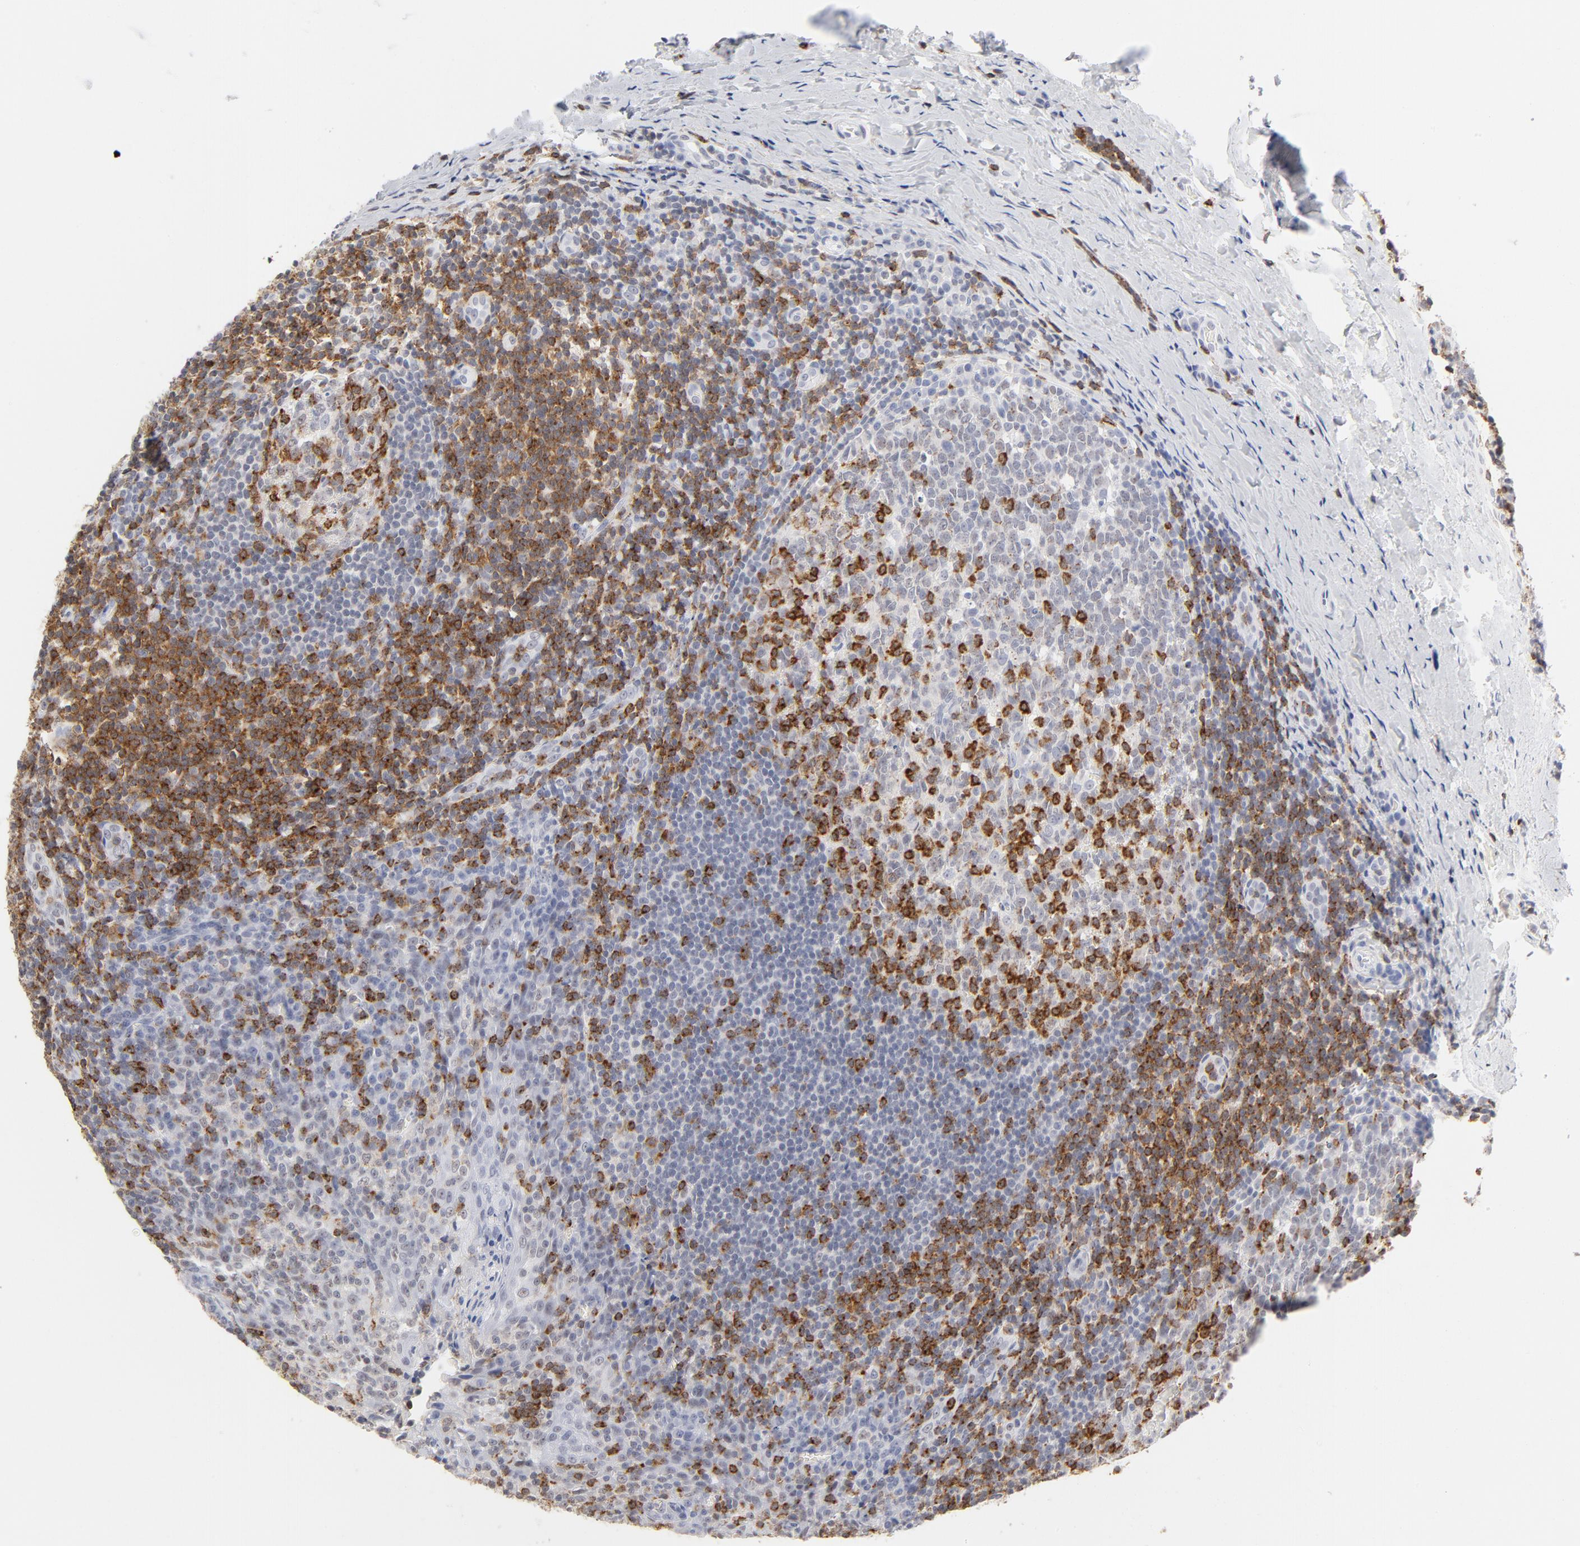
{"staining": {"intensity": "strong", "quantity": "25%-75%", "location": "cytoplasmic/membranous"}, "tissue": "tonsil", "cell_type": "Germinal center cells", "image_type": "normal", "snomed": [{"axis": "morphology", "description": "Normal tissue, NOS"}, {"axis": "topography", "description": "Tonsil"}], "caption": "DAB (3,3'-diaminobenzidine) immunohistochemical staining of unremarkable tonsil shows strong cytoplasmic/membranous protein expression in approximately 25%-75% of germinal center cells.", "gene": "CD2", "patient": {"sex": "male", "age": 31}}